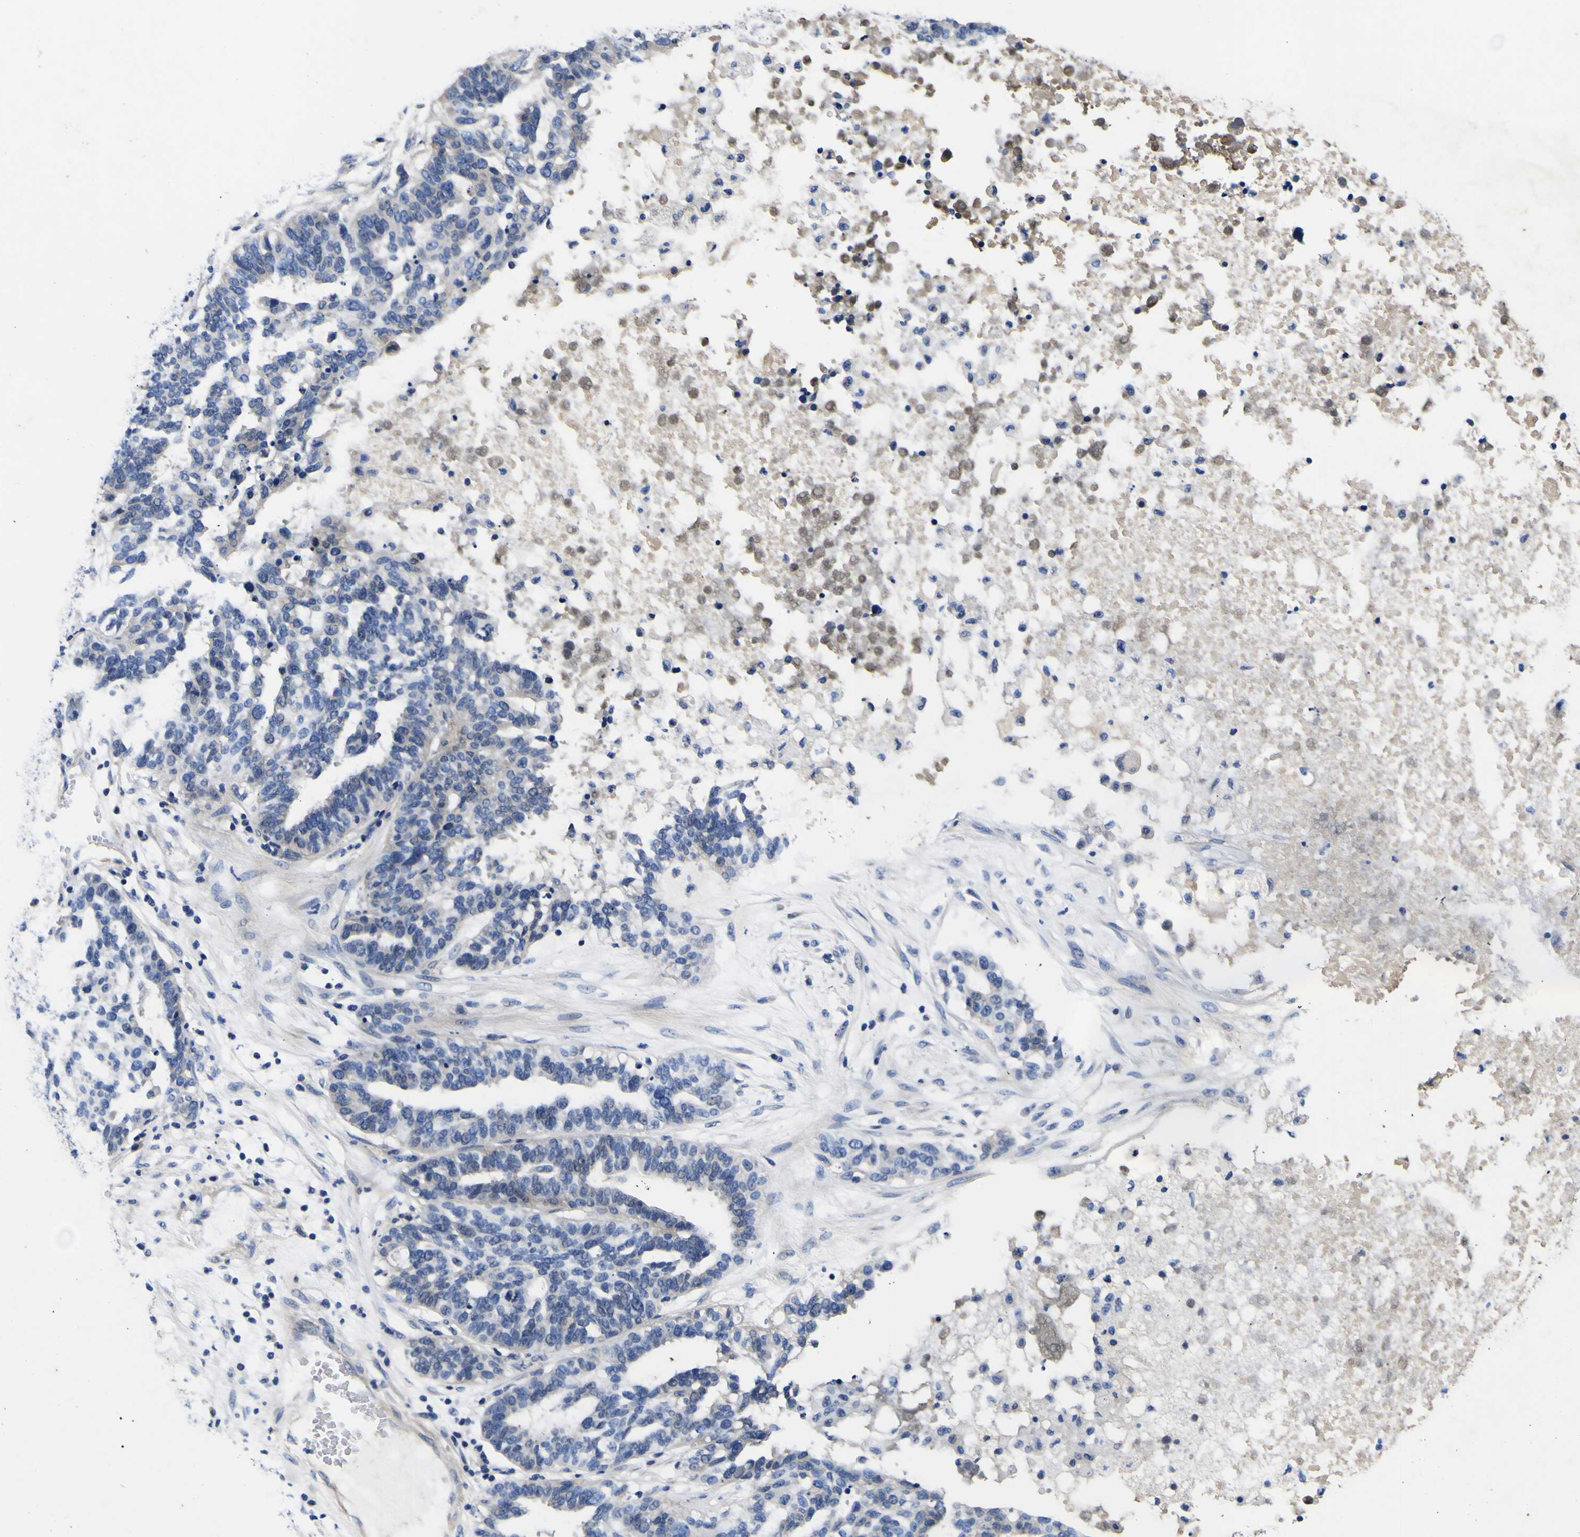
{"staining": {"intensity": "negative", "quantity": "none", "location": "none"}, "tissue": "ovarian cancer", "cell_type": "Tumor cells", "image_type": "cancer", "snomed": [{"axis": "morphology", "description": "Cystadenocarcinoma, serous, NOS"}, {"axis": "topography", "description": "Ovary"}], "caption": "The image reveals no significant positivity in tumor cells of serous cystadenocarcinoma (ovarian).", "gene": "VASN", "patient": {"sex": "female", "age": 59}}